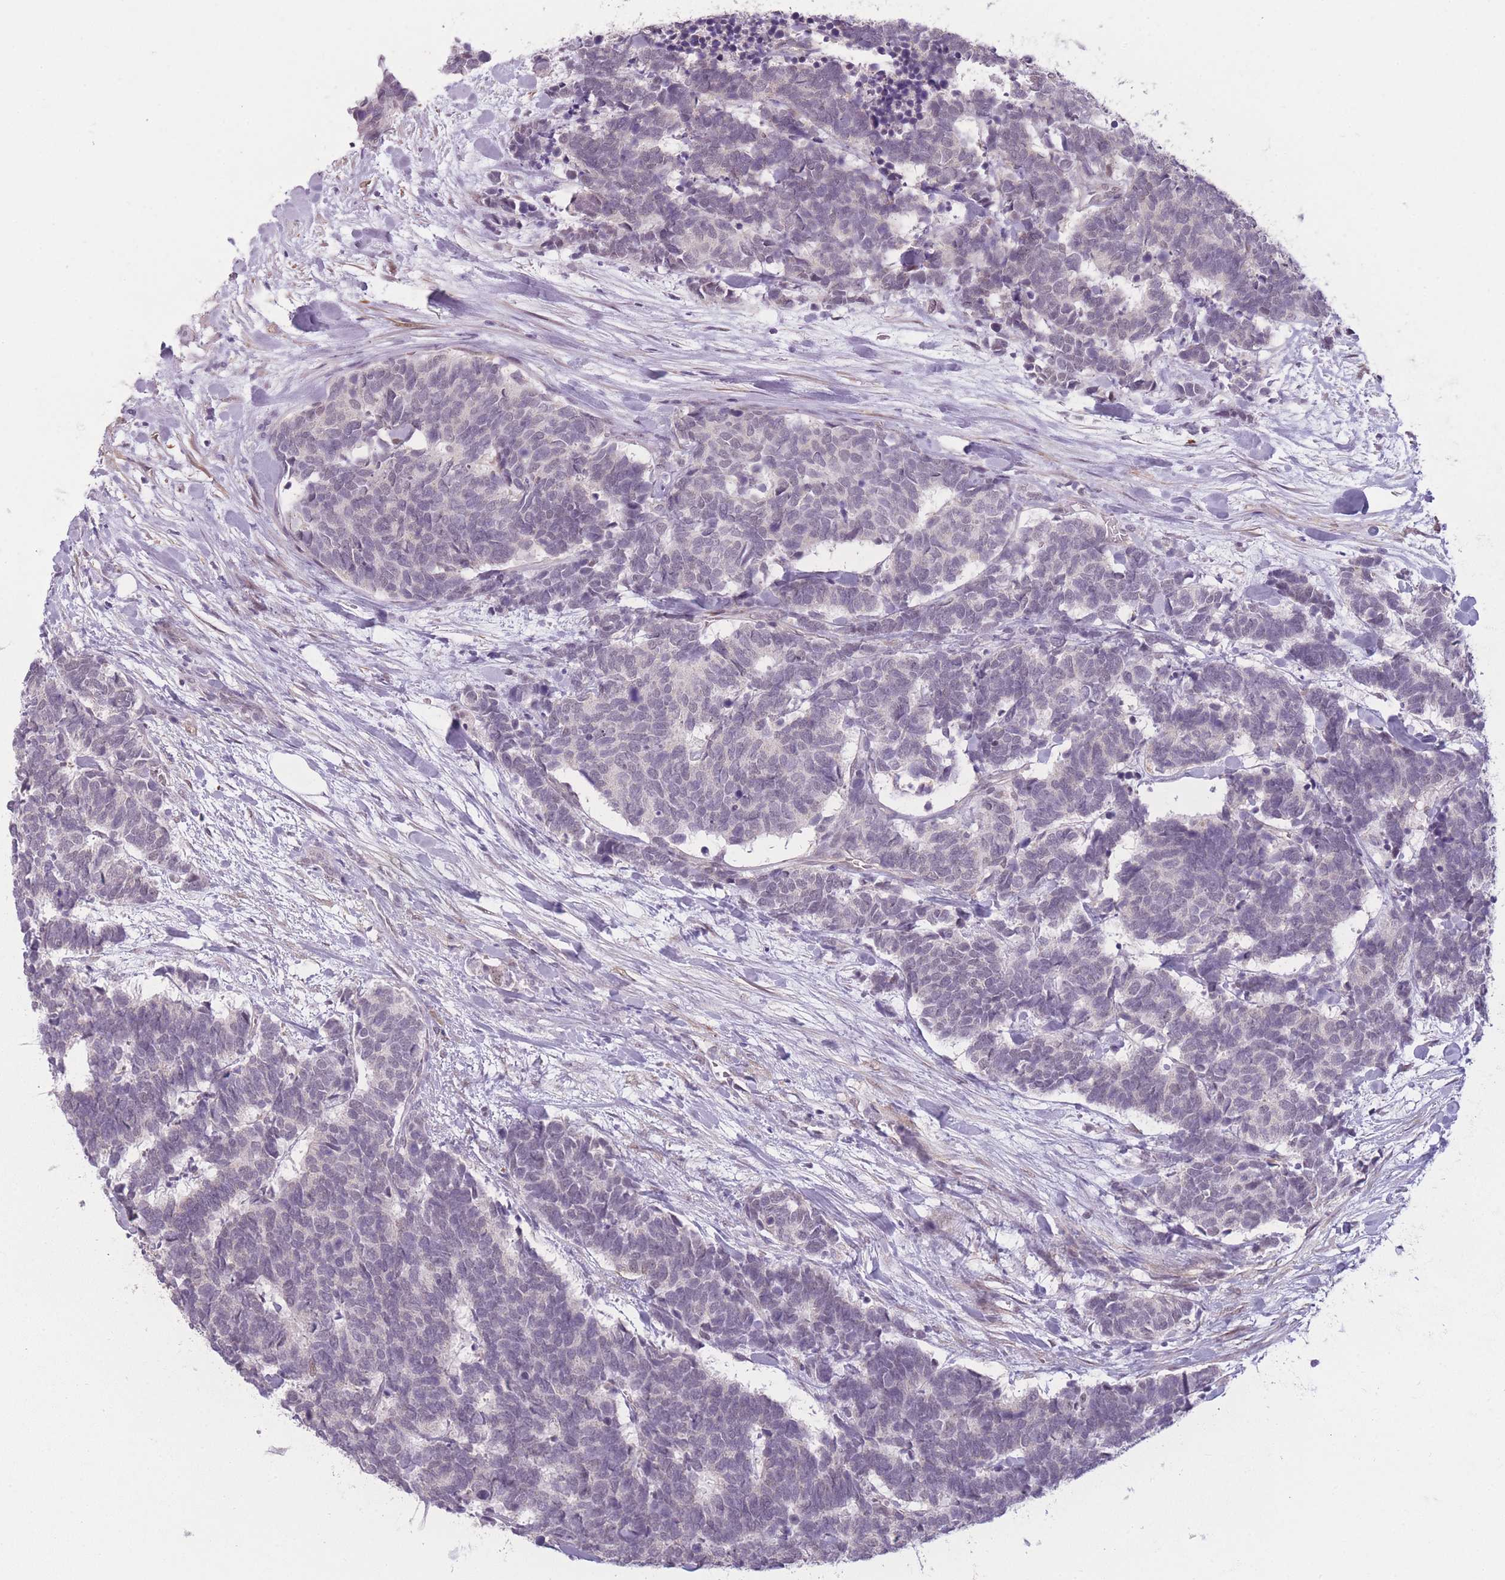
{"staining": {"intensity": "negative", "quantity": "none", "location": "none"}, "tissue": "carcinoid", "cell_type": "Tumor cells", "image_type": "cancer", "snomed": [{"axis": "morphology", "description": "Carcinoma, NOS"}, {"axis": "morphology", "description": "Carcinoid, malignant, NOS"}, {"axis": "topography", "description": "Urinary bladder"}], "caption": "Immunohistochemistry (IHC) of carcinoid displays no staining in tumor cells. The staining was performed using DAB to visualize the protein expression in brown, while the nuclei were stained in blue with hematoxylin (Magnification: 20x).", "gene": "SIN3B", "patient": {"sex": "male", "age": 57}}